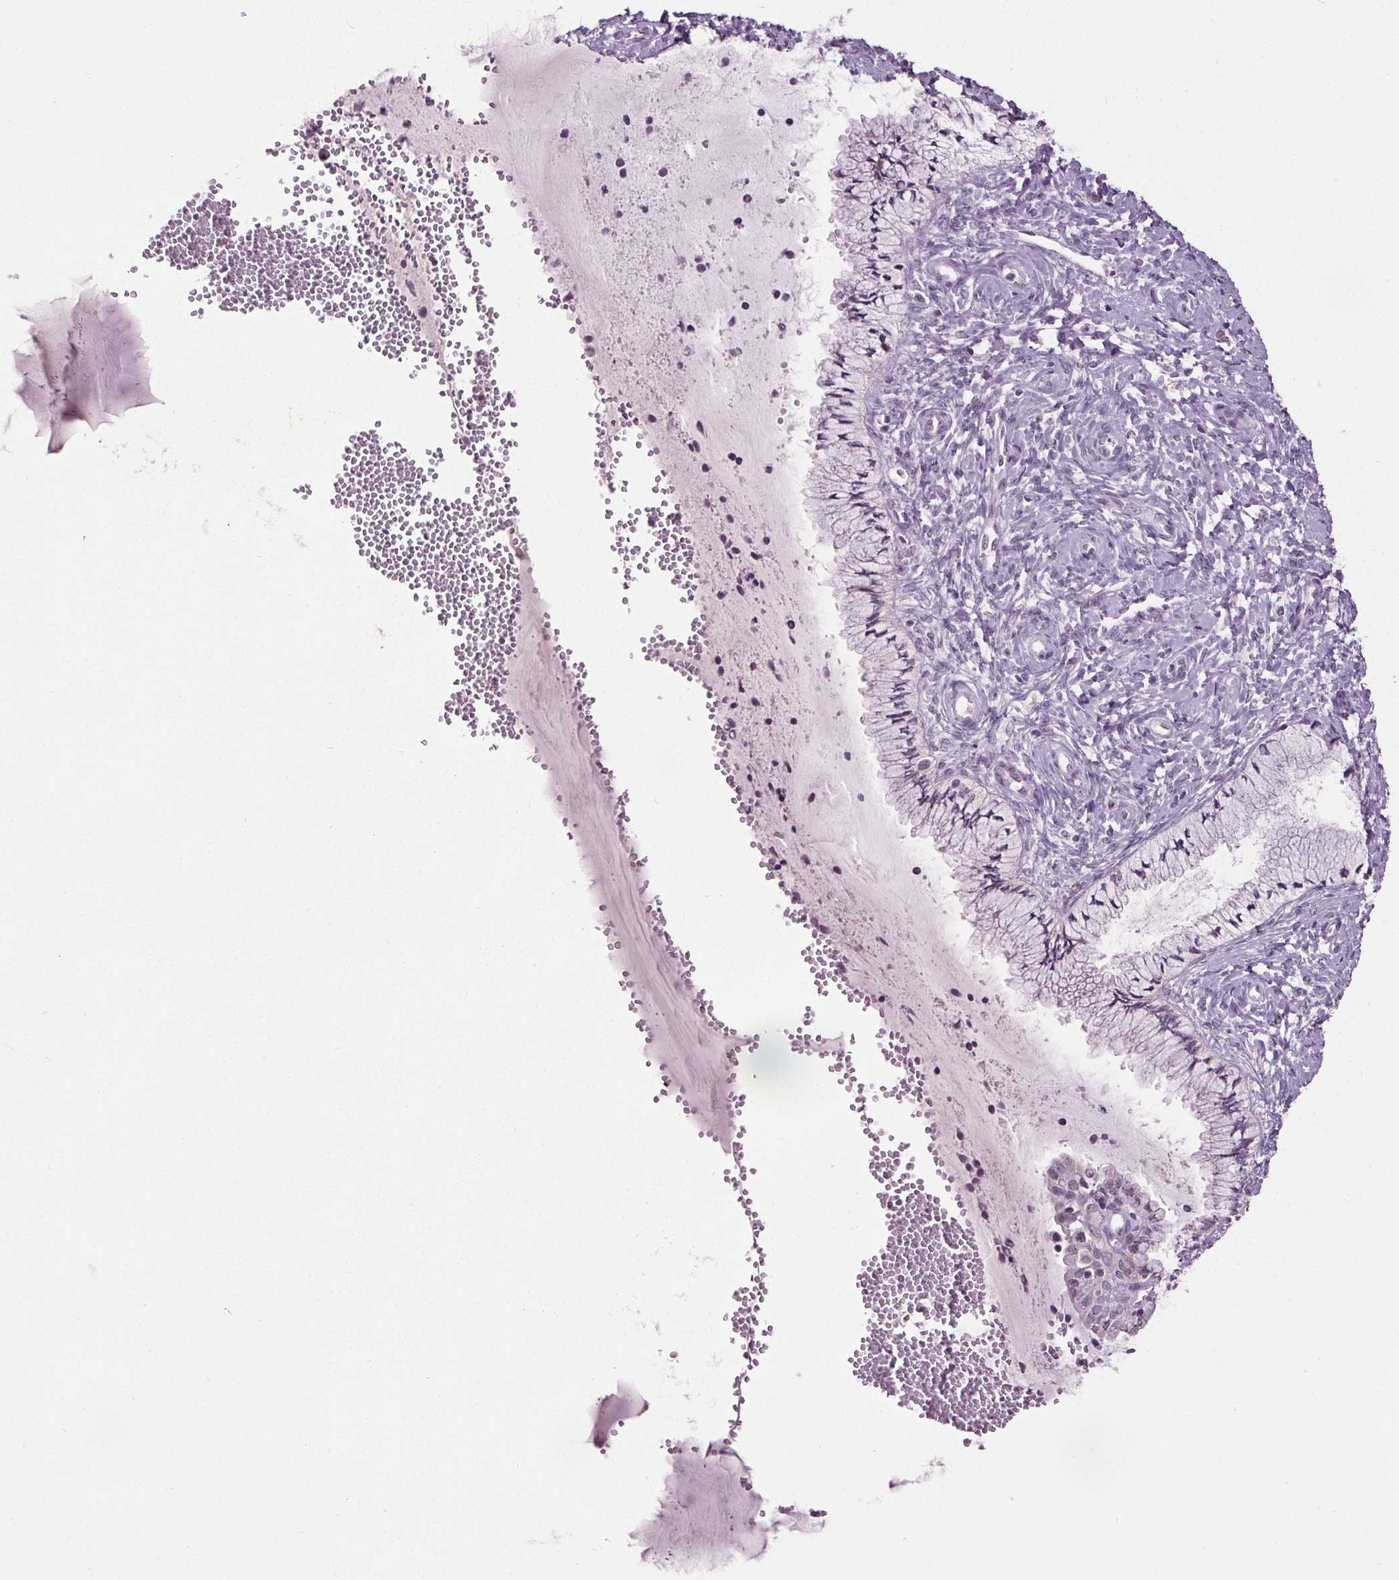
{"staining": {"intensity": "negative", "quantity": "none", "location": "none"}, "tissue": "cervix", "cell_type": "Glandular cells", "image_type": "normal", "snomed": [{"axis": "morphology", "description": "Normal tissue, NOS"}, {"axis": "topography", "description": "Cervix"}], "caption": "Immunohistochemical staining of normal human cervix shows no significant positivity in glandular cells.", "gene": "SLC2A9", "patient": {"sex": "female", "age": 37}}